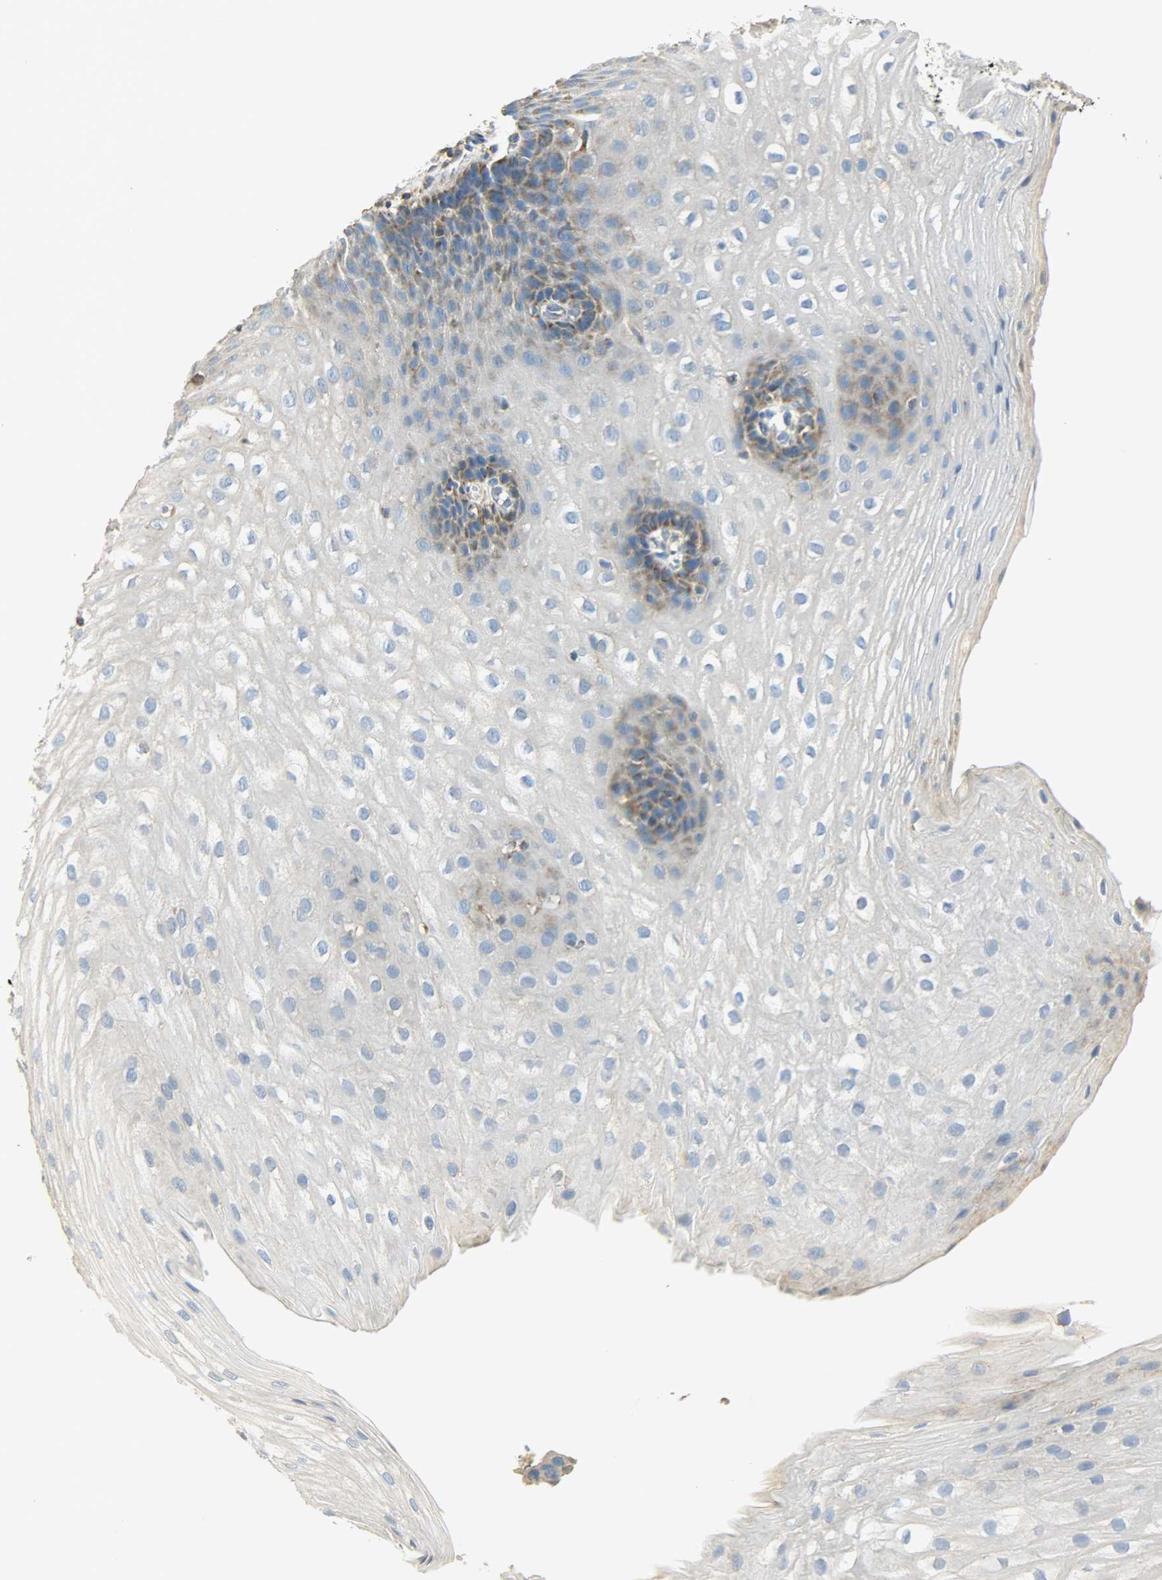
{"staining": {"intensity": "moderate", "quantity": "<25%", "location": "cytoplasmic/membranous"}, "tissue": "esophagus", "cell_type": "Squamous epithelial cells", "image_type": "normal", "snomed": [{"axis": "morphology", "description": "Normal tissue, NOS"}, {"axis": "topography", "description": "Esophagus"}], "caption": "Immunohistochemical staining of unremarkable esophagus reveals moderate cytoplasmic/membranous protein positivity in approximately <25% of squamous epithelial cells. (DAB IHC with brightfield microscopy, high magnification).", "gene": "NNT", "patient": {"sex": "male", "age": 48}}